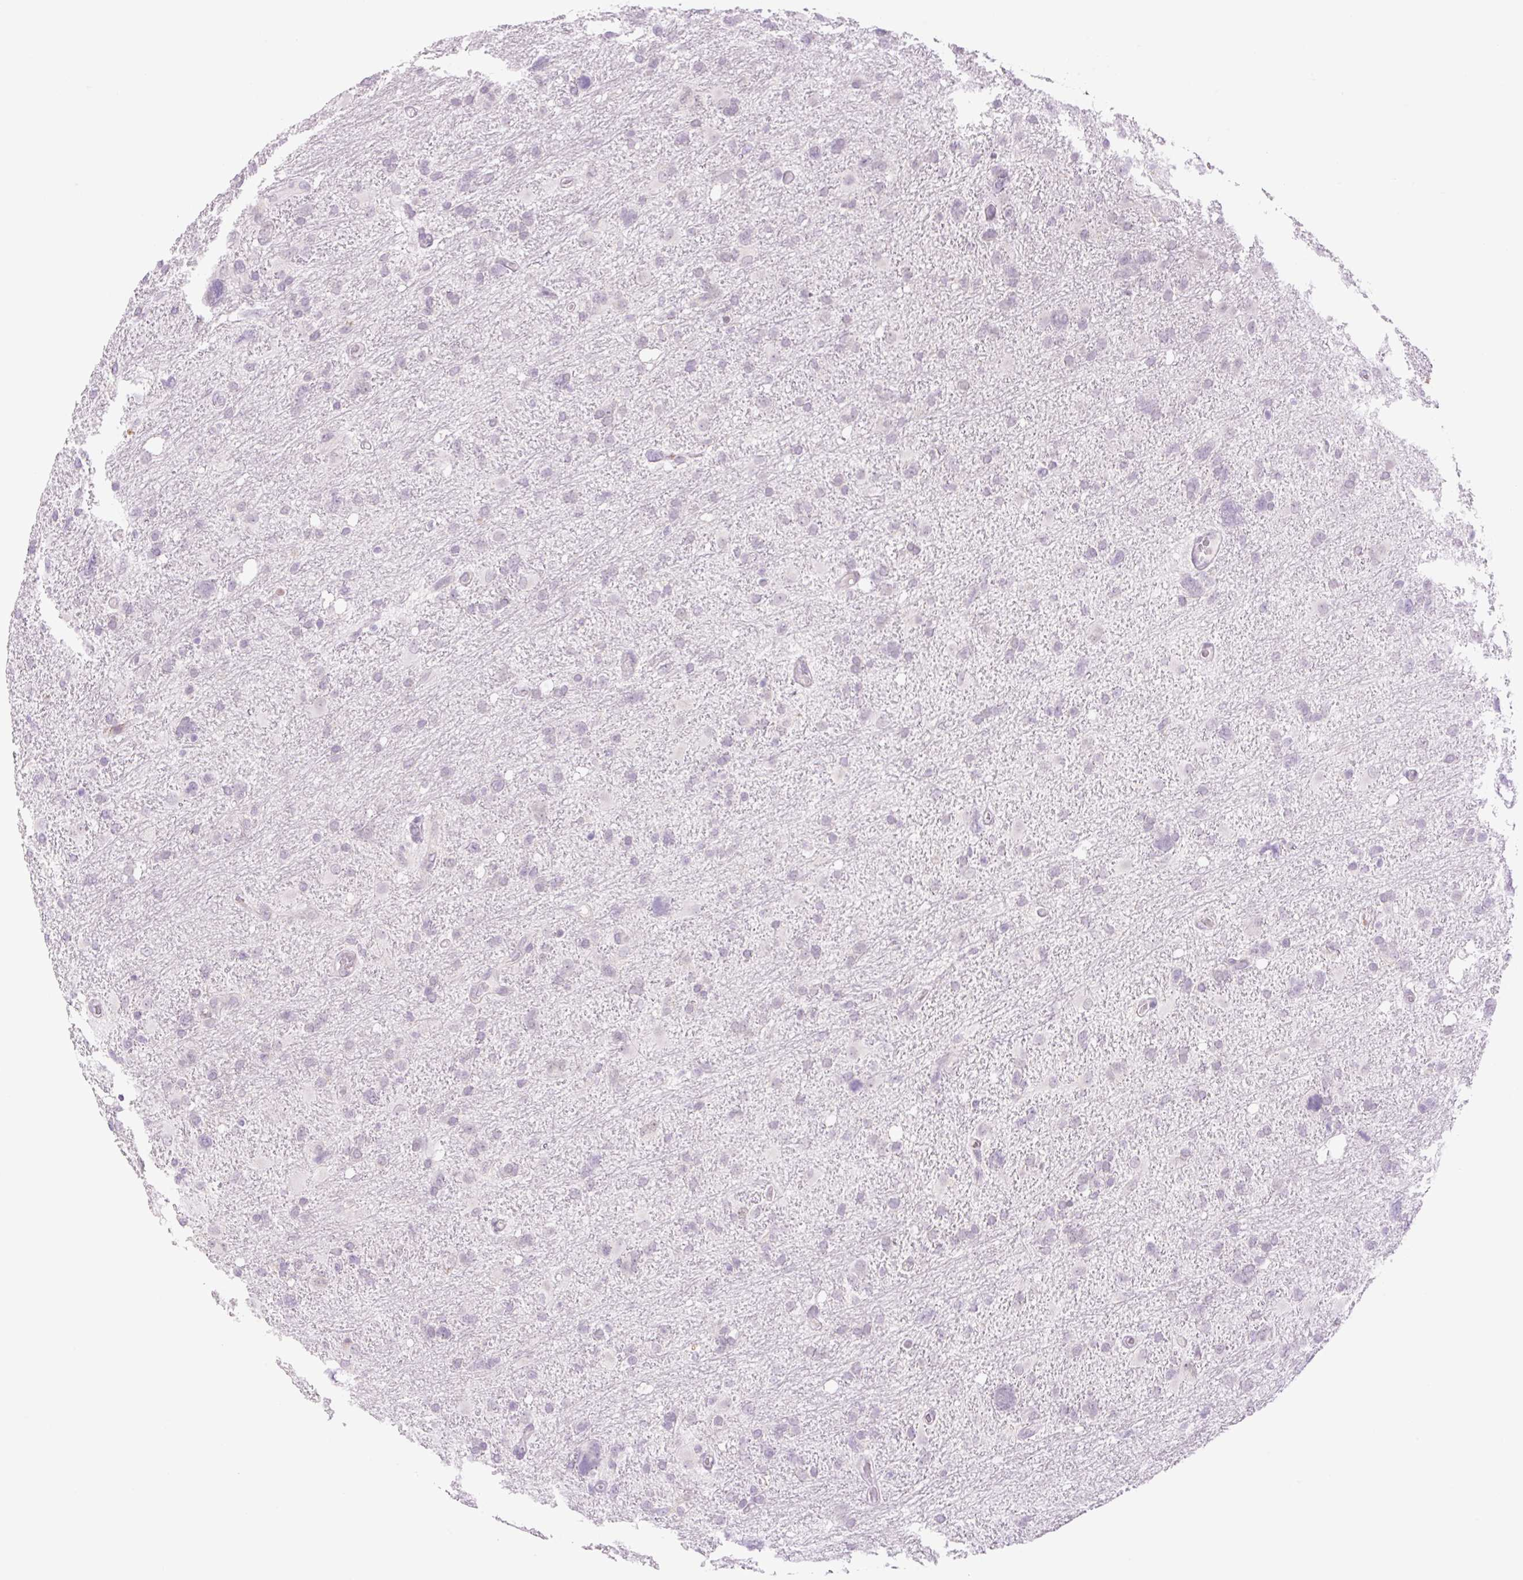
{"staining": {"intensity": "negative", "quantity": "none", "location": "none"}, "tissue": "glioma", "cell_type": "Tumor cells", "image_type": "cancer", "snomed": [{"axis": "morphology", "description": "Glioma, malignant, High grade"}, {"axis": "topography", "description": "Brain"}], "caption": "Protein analysis of glioma reveals no significant expression in tumor cells. Brightfield microscopy of immunohistochemistry stained with DAB (brown) and hematoxylin (blue), captured at high magnification.", "gene": "SPRYD4", "patient": {"sex": "male", "age": 61}}